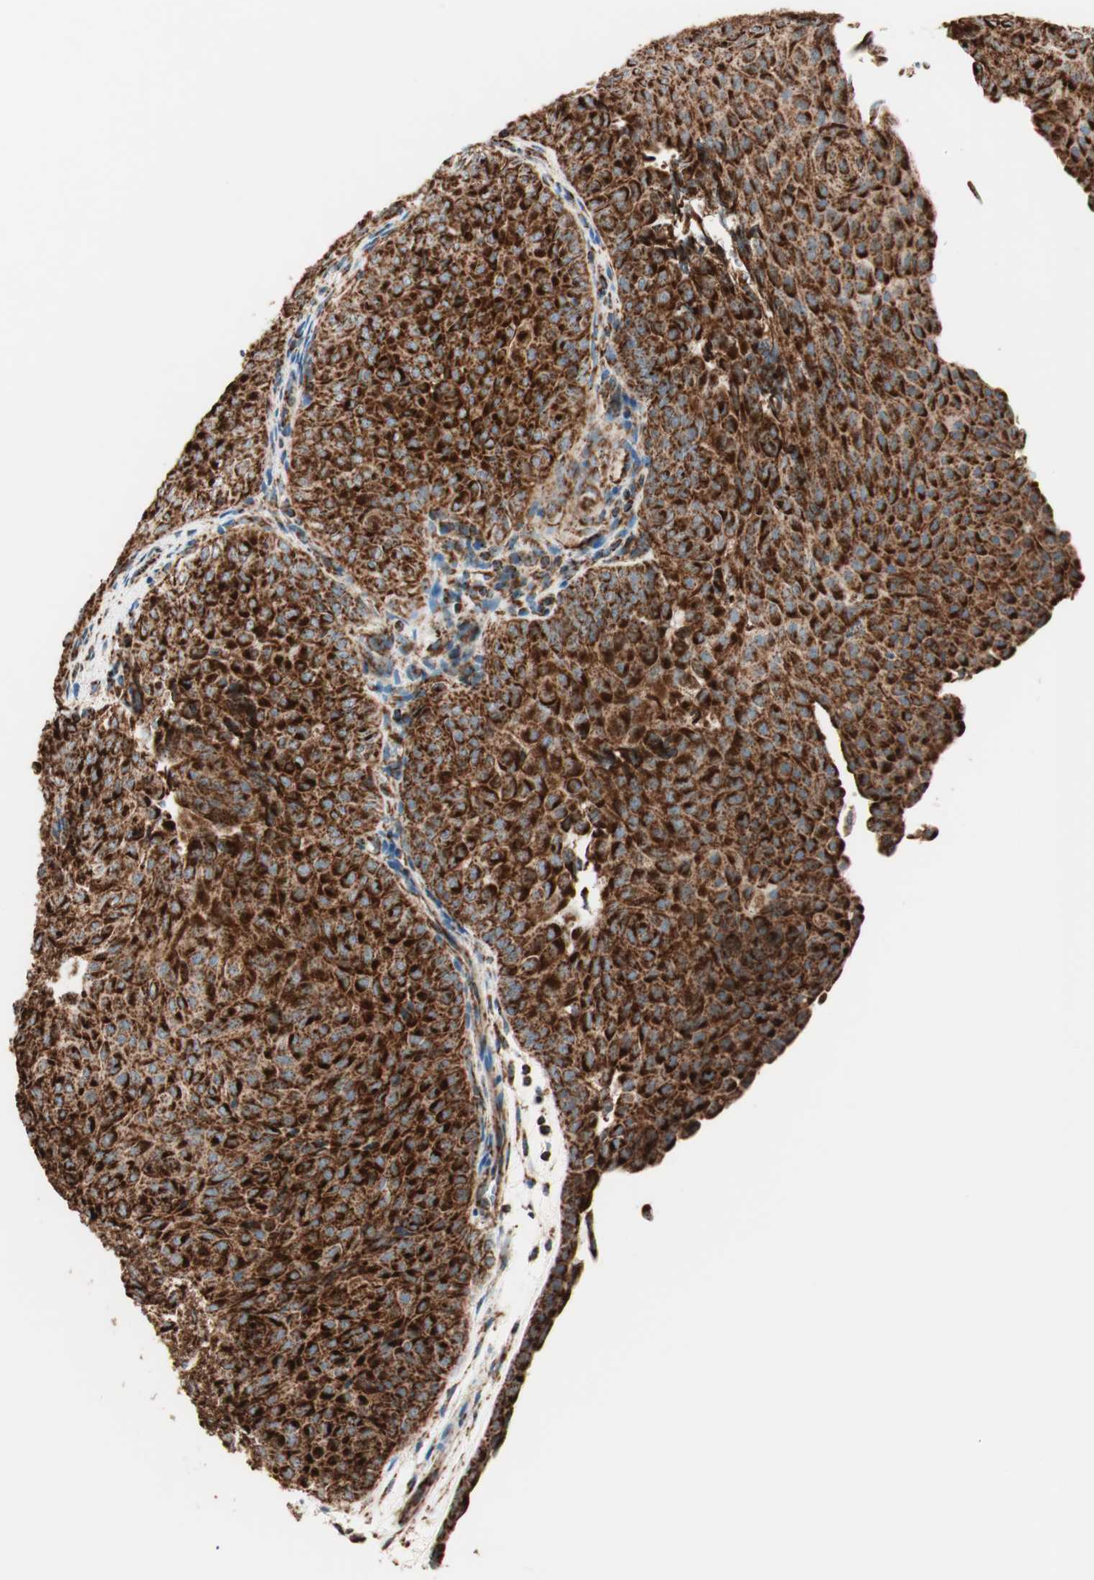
{"staining": {"intensity": "strong", "quantity": ">75%", "location": "cytoplasmic/membranous"}, "tissue": "urothelial cancer", "cell_type": "Tumor cells", "image_type": "cancer", "snomed": [{"axis": "morphology", "description": "Urothelial carcinoma, Low grade"}, {"axis": "topography", "description": "Urinary bladder"}], "caption": "Low-grade urothelial carcinoma tissue displays strong cytoplasmic/membranous staining in about >75% of tumor cells", "gene": "TOMM22", "patient": {"sex": "male", "age": 78}}